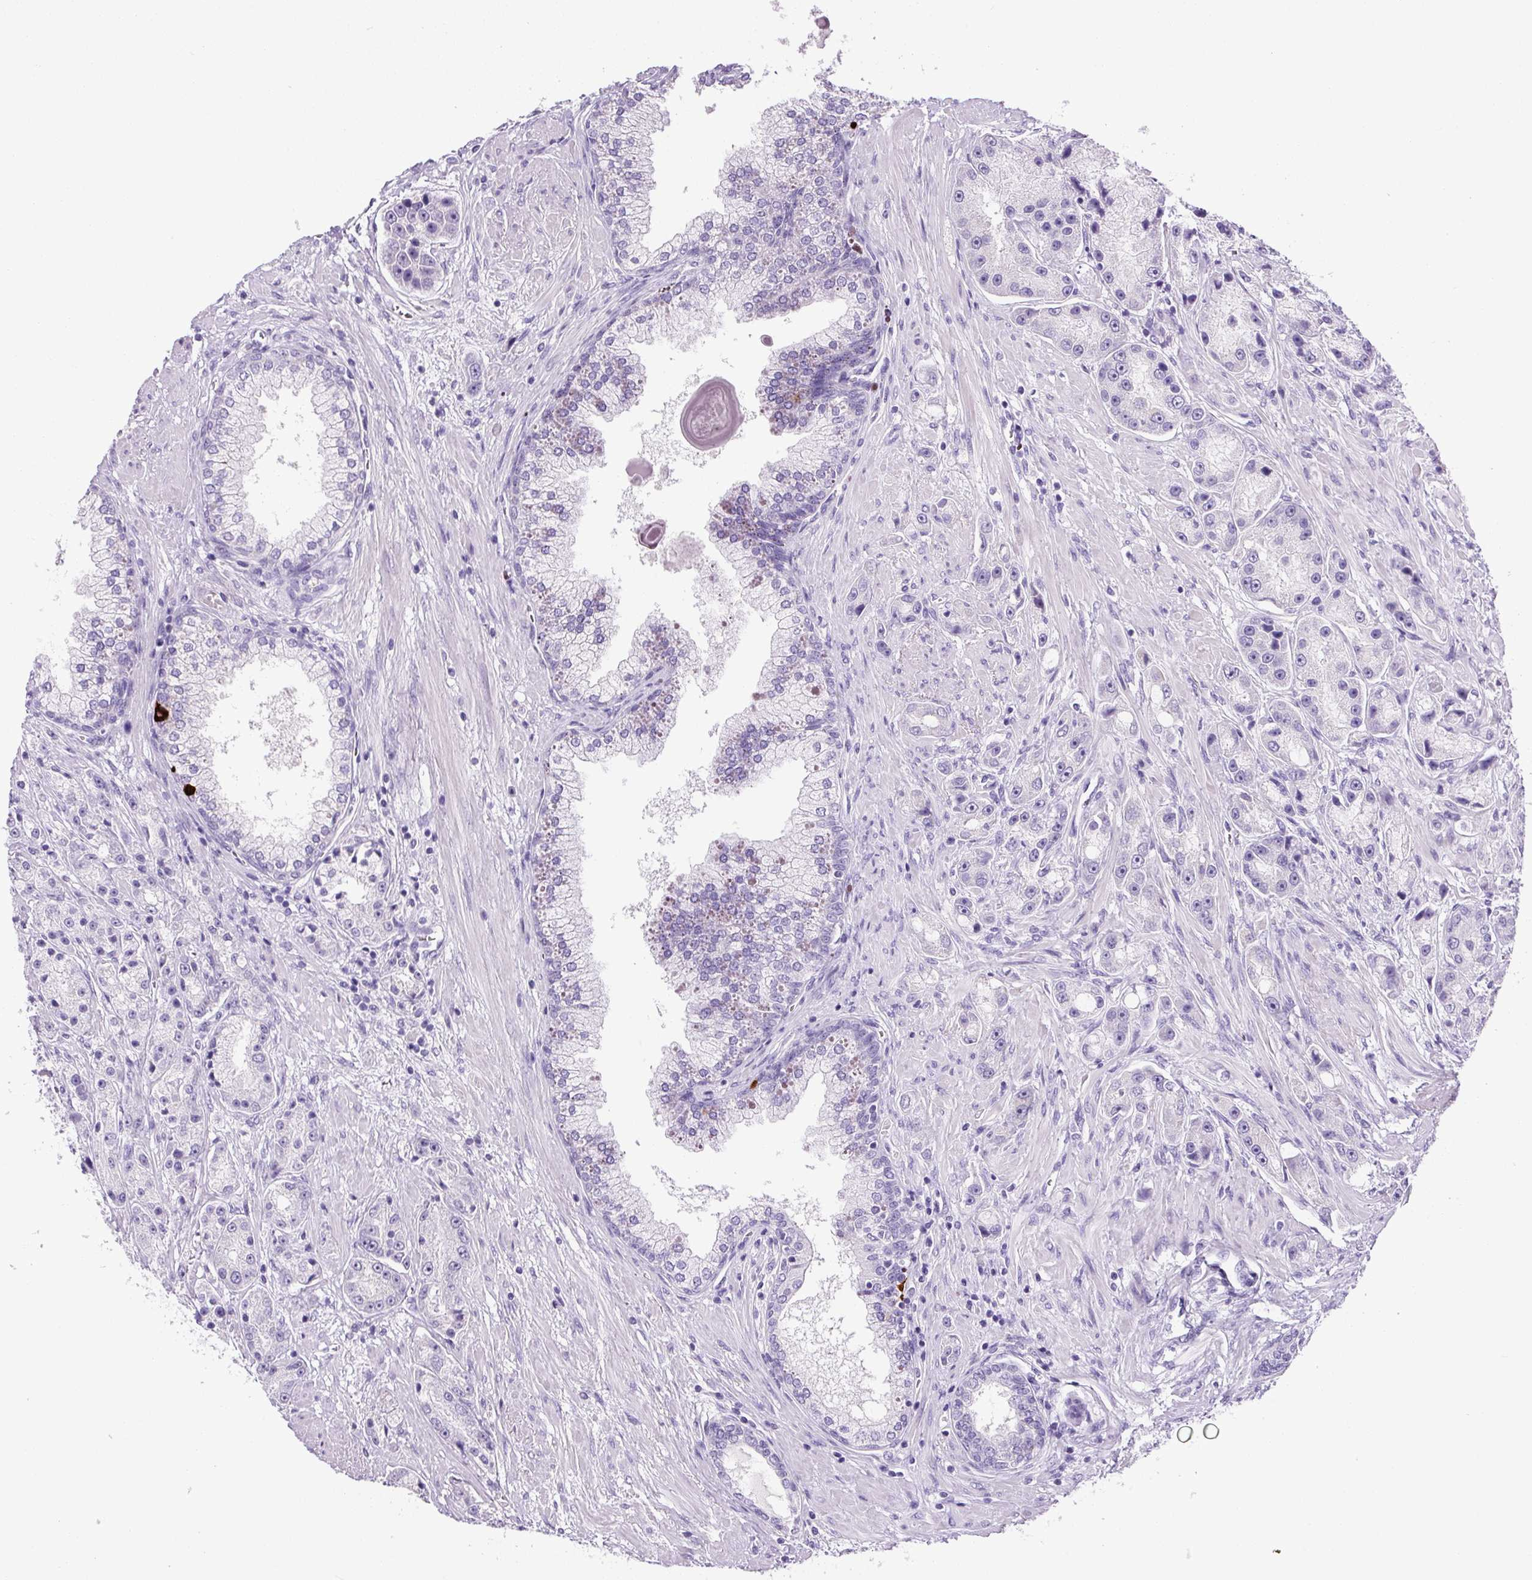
{"staining": {"intensity": "negative", "quantity": "none", "location": "none"}, "tissue": "prostate cancer", "cell_type": "Tumor cells", "image_type": "cancer", "snomed": [{"axis": "morphology", "description": "Adenocarcinoma, High grade"}, {"axis": "topography", "description": "Prostate"}], "caption": "This photomicrograph is of prostate cancer stained with immunohistochemistry to label a protein in brown with the nuclei are counter-stained blue. There is no expression in tumor cells.", "gene": "CHGA", "patient": {"sex": "male", "age": 67}}